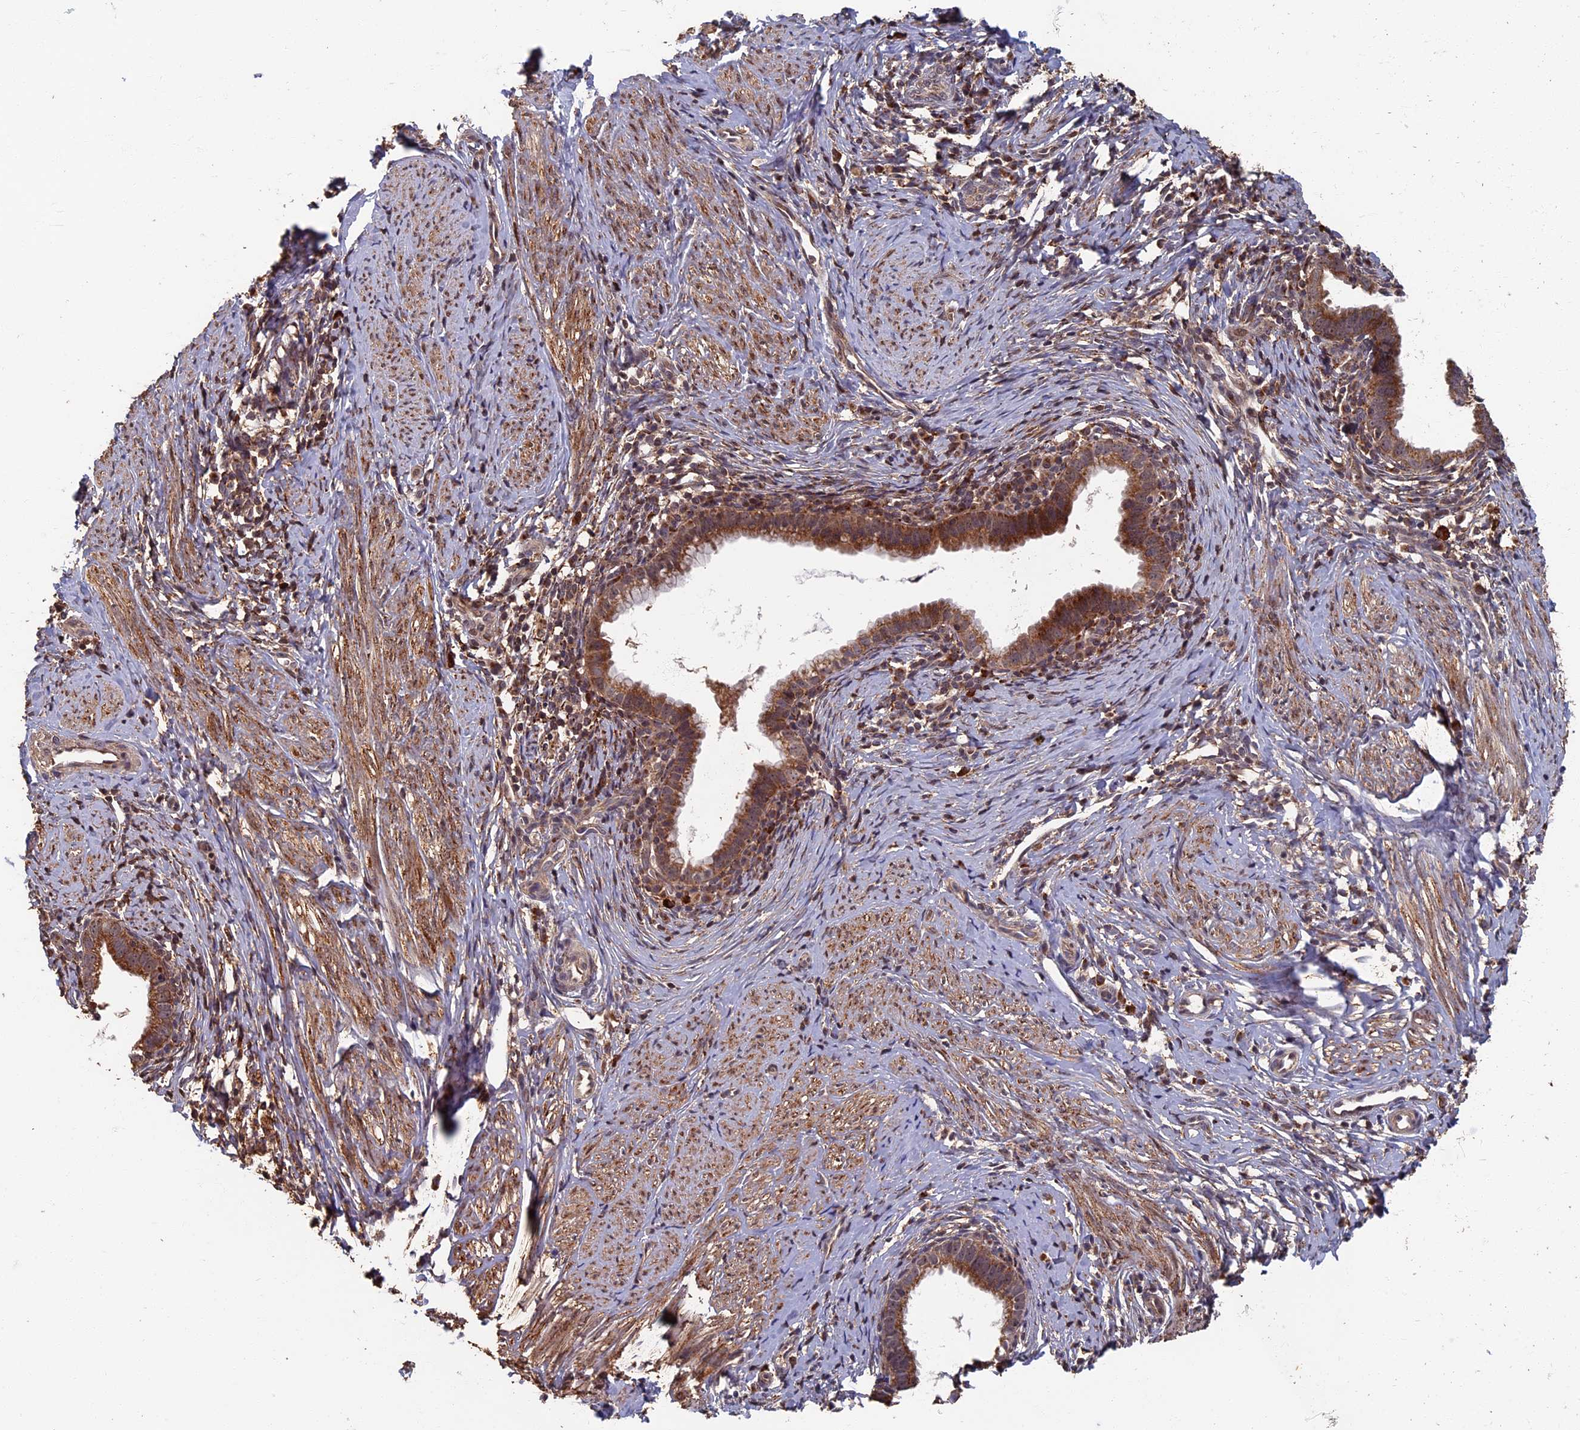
{"staining": {"intensity": "moderate", "quantity": ">75%", "location": "cytoplasmic/membranous"}, "tissue": "cervical cancer", "cell_type": "Tumor cells", "image_type": "cancer", "snomed": [{"axis": "morphology", "description": "Adenocarcinoma, NOS"}, {"axis": "topography", "description": "Cervix"}], "caption": "High-magnification brightfield microscopy of adenocarcinoma (cervical) stained with DAB (brown) and counterstained with hematoxylin (blue). tumor cells exhibit moderate cytoplasmic/membranous positivity is seen in about>75% of cells. (DAB (3,3'-diaminobenzidine) IHC, brown staining for protein, blue staining for nuclei).", "gene": "RASGRF1", "patient": {"sex": "female", "age": 36}}